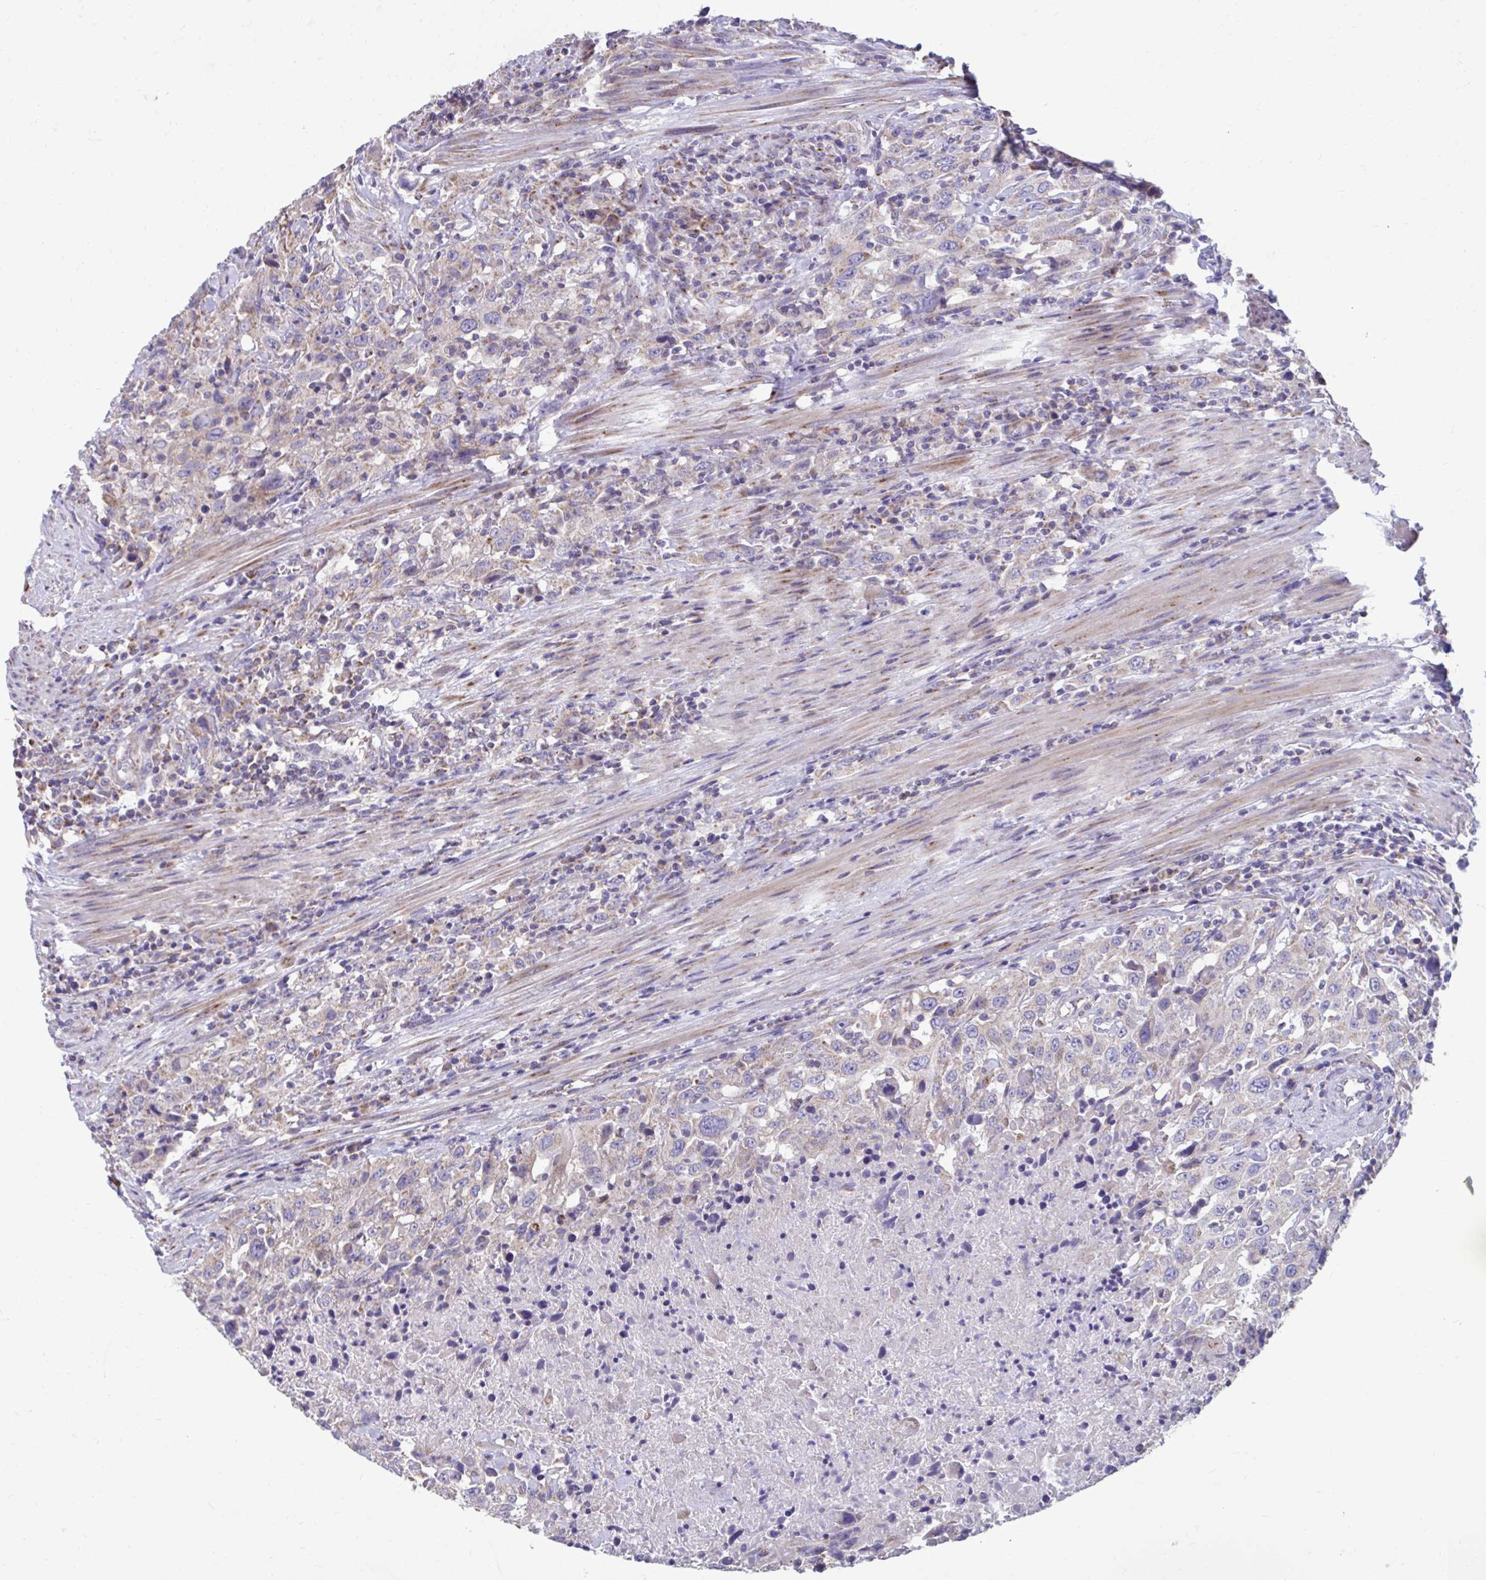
{"staining": {"intensity": "weak", "quantity": "<25%", "location": "cytoplasmic/membranous"}, "tissue": "urothelial cancer", "cell_type": "Tumor cells", "image_type": "cancer", "snomed": [{"axis": "morphology", "description": "Urothelial carcinoma, High grade"}, {"axis": "topography", "description": "Urinary bladder"}], "caption": "Tumor cells are negative for protein expression in human urothelial cancer.", "gene": "LINGO4", "patient": {"sex": "male", "age": 61}}